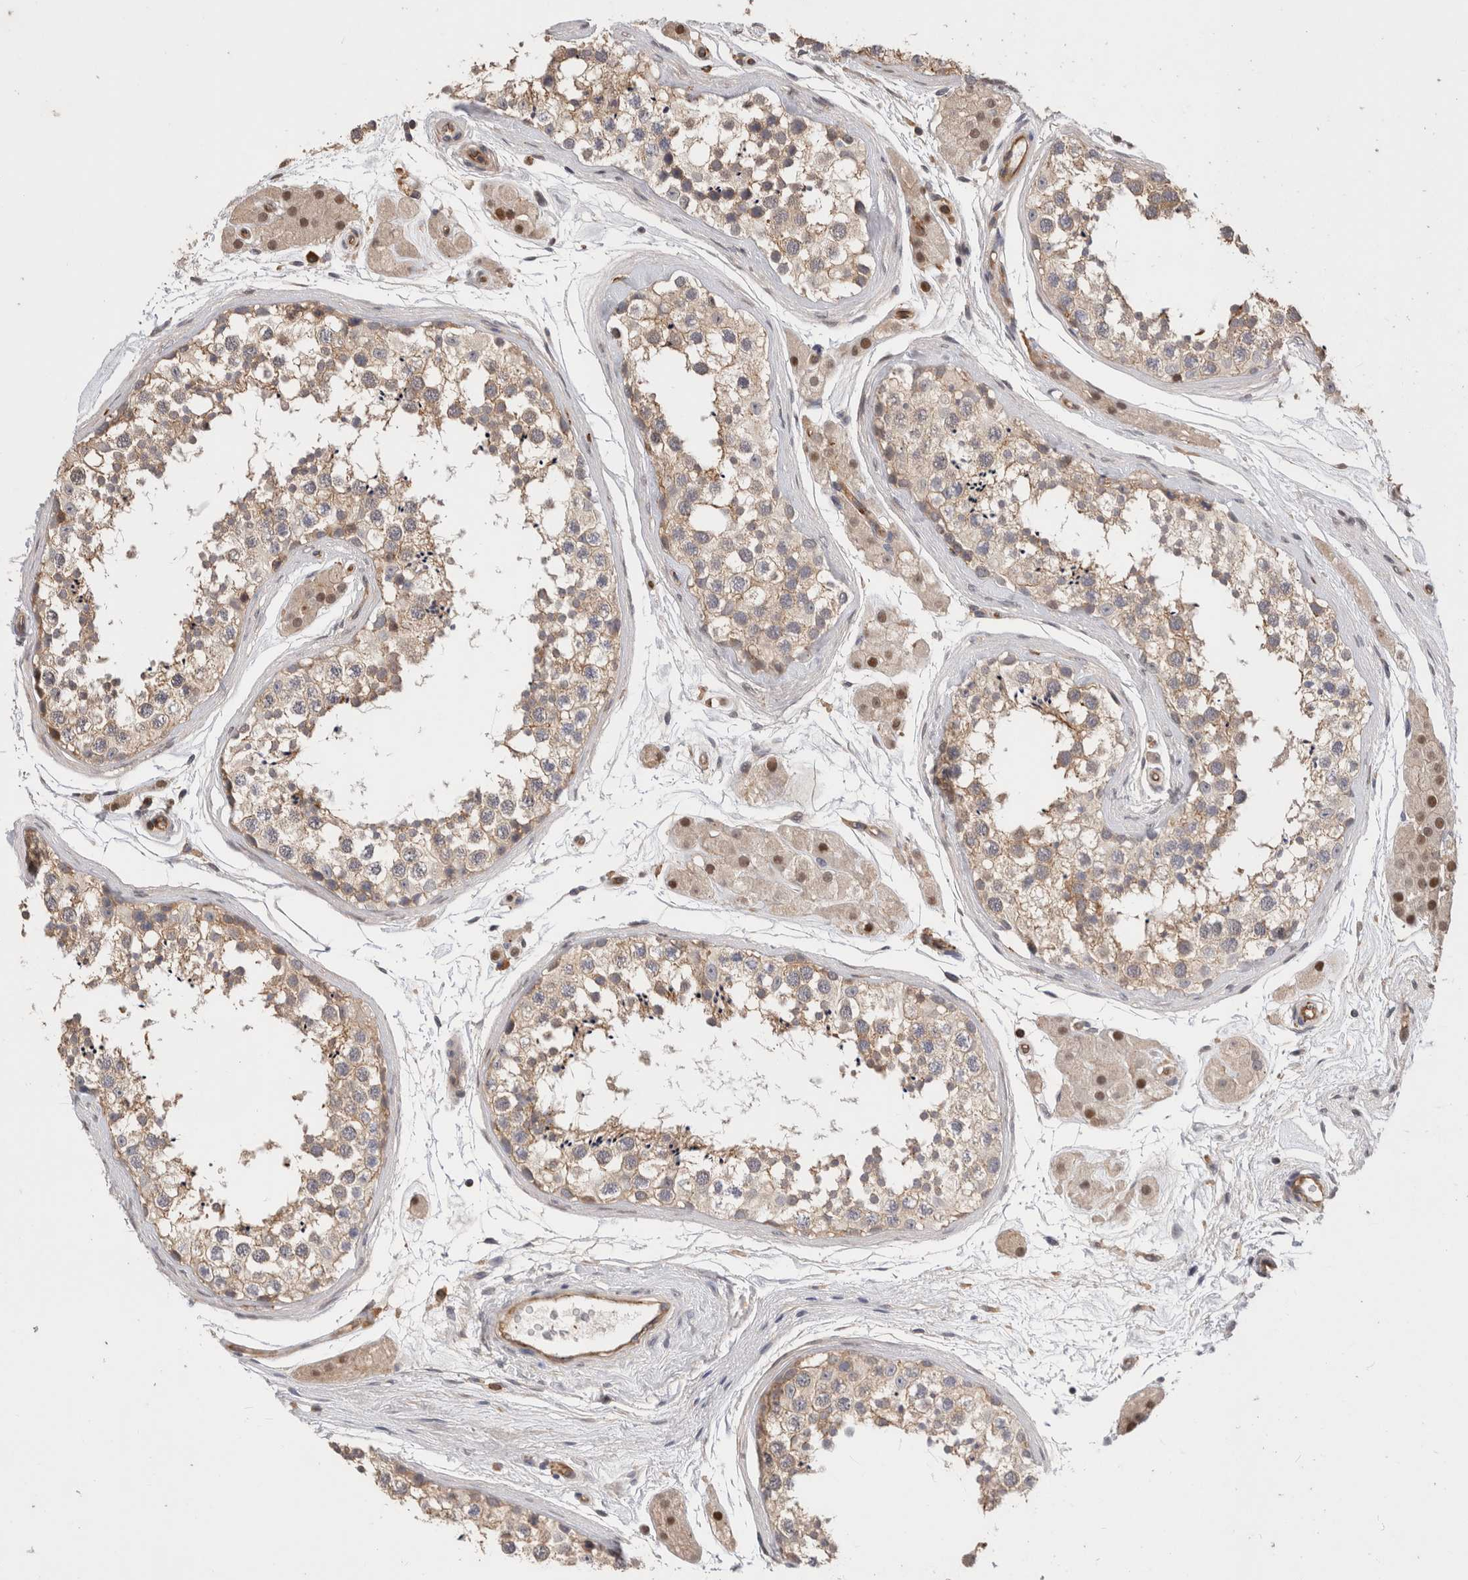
{"staining": {"intensity": "weak", "quantity": ">75%", "location": "cytoplasmic/membranous"}, "tissue": "testis", "cell_type": "Cells in seminiferous ducts", "image_type": "normal", "snomed": [{"axis": "morphology", "description": "Normal tissue, NOS"}, {"axis": "topography", "description": "Testis"}], "caption": "A brown stain labels weak cytoplasmic/membranous staining of a protein in cells in seminiferous ducts of unremarkable human testis.", "gene": "BNIP2", "patient": {"sex": "male", "age": 56}}